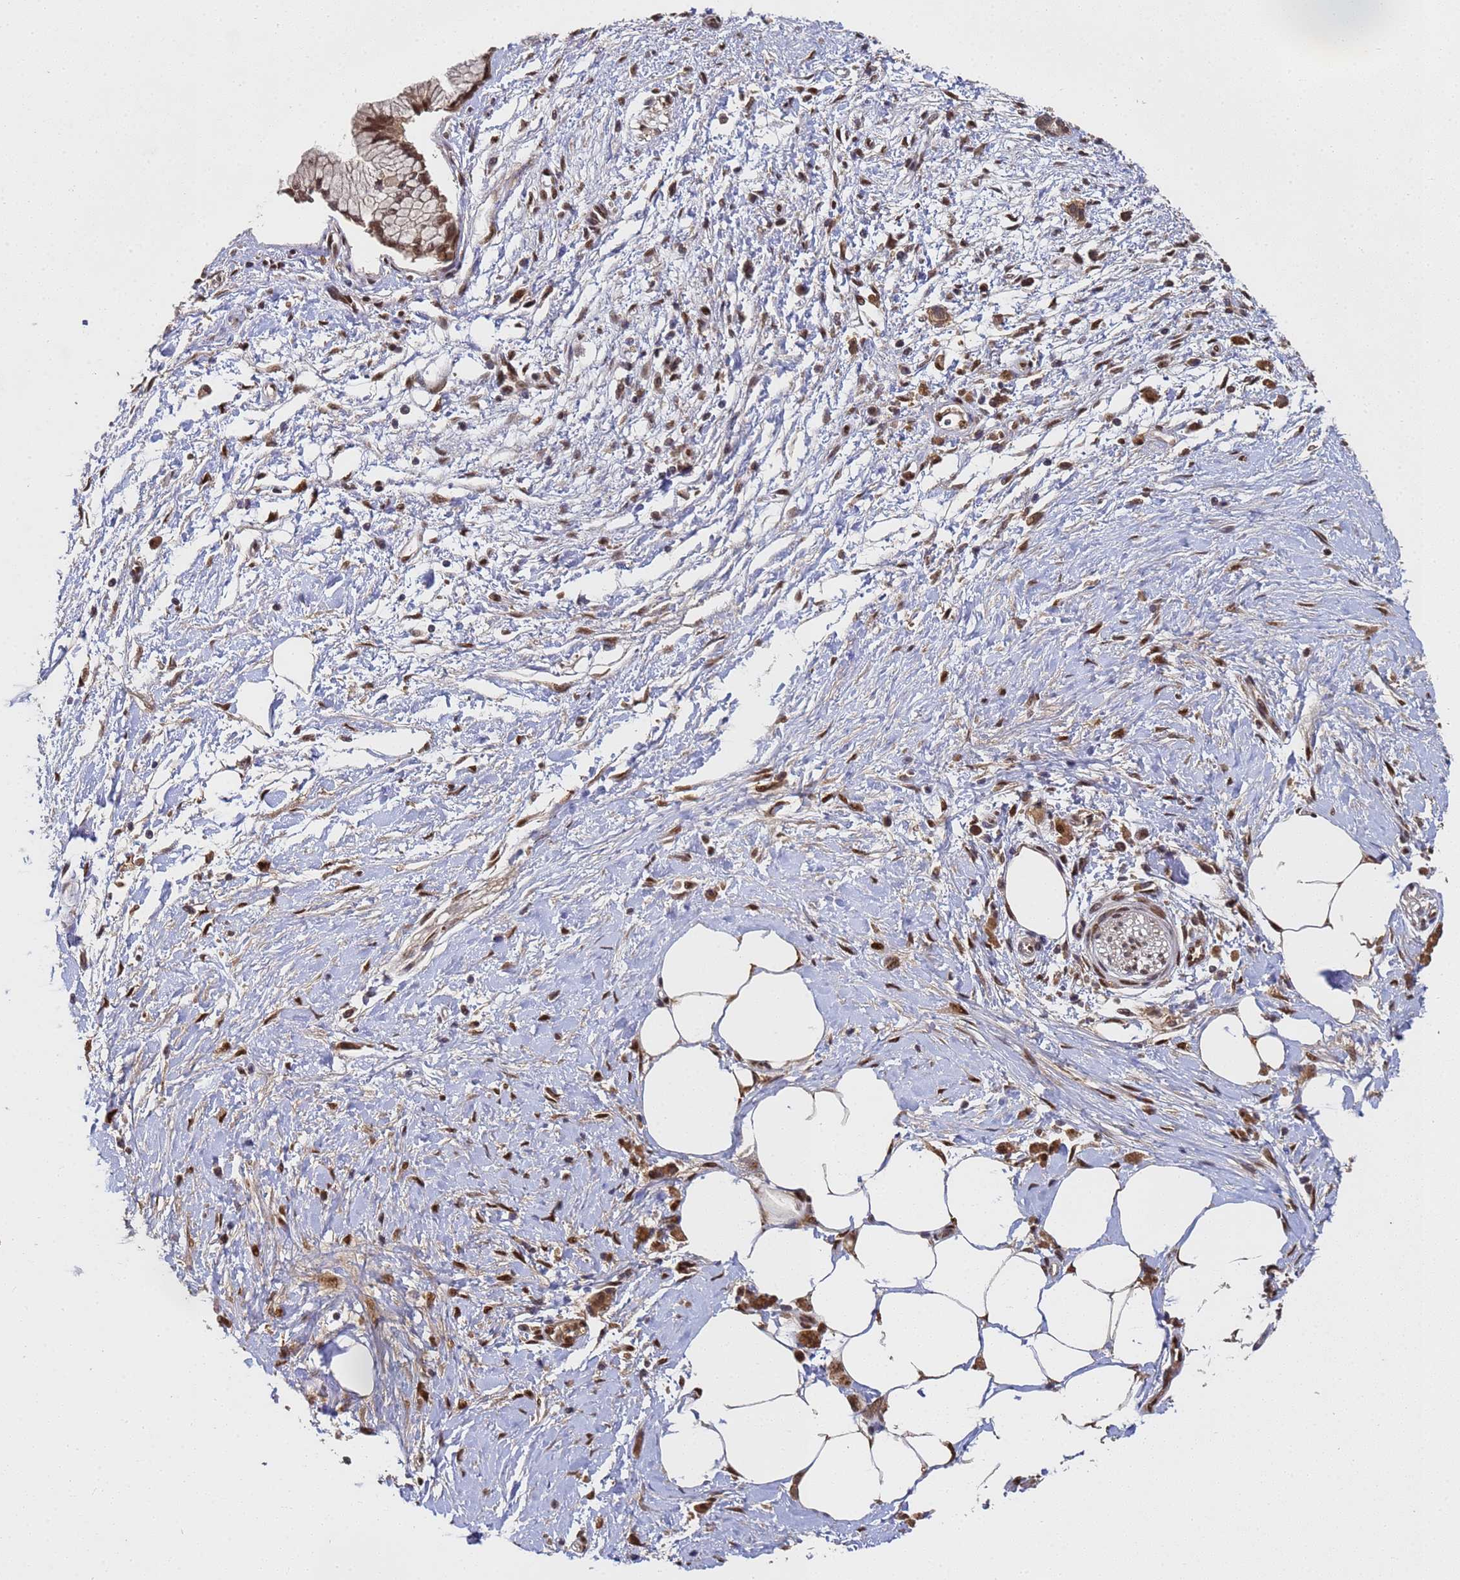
{"staining": {"intensity": "moderate", "quantity": ">75%", "location": "cytoplasmic/membranous,nuclear"}, "tissue": "pancreatic cancer", "cell_type": "Tumor cells", "image_type": "cancer", "snomed": [{"axis": "morphology", "description": "Adenocarcinoma, NOS"}, {"axis": "topography", "description": "Pancreas"}], "caption": "High-power microscopy captured an IHC micrograph of pancreatic cancer, revealing moderate cytoplasmic/membranous and nuclear positivity in about >75% of tumor cells.", "gene": "SECISBP2", "patient": {"sex": "male", "age": 58}}